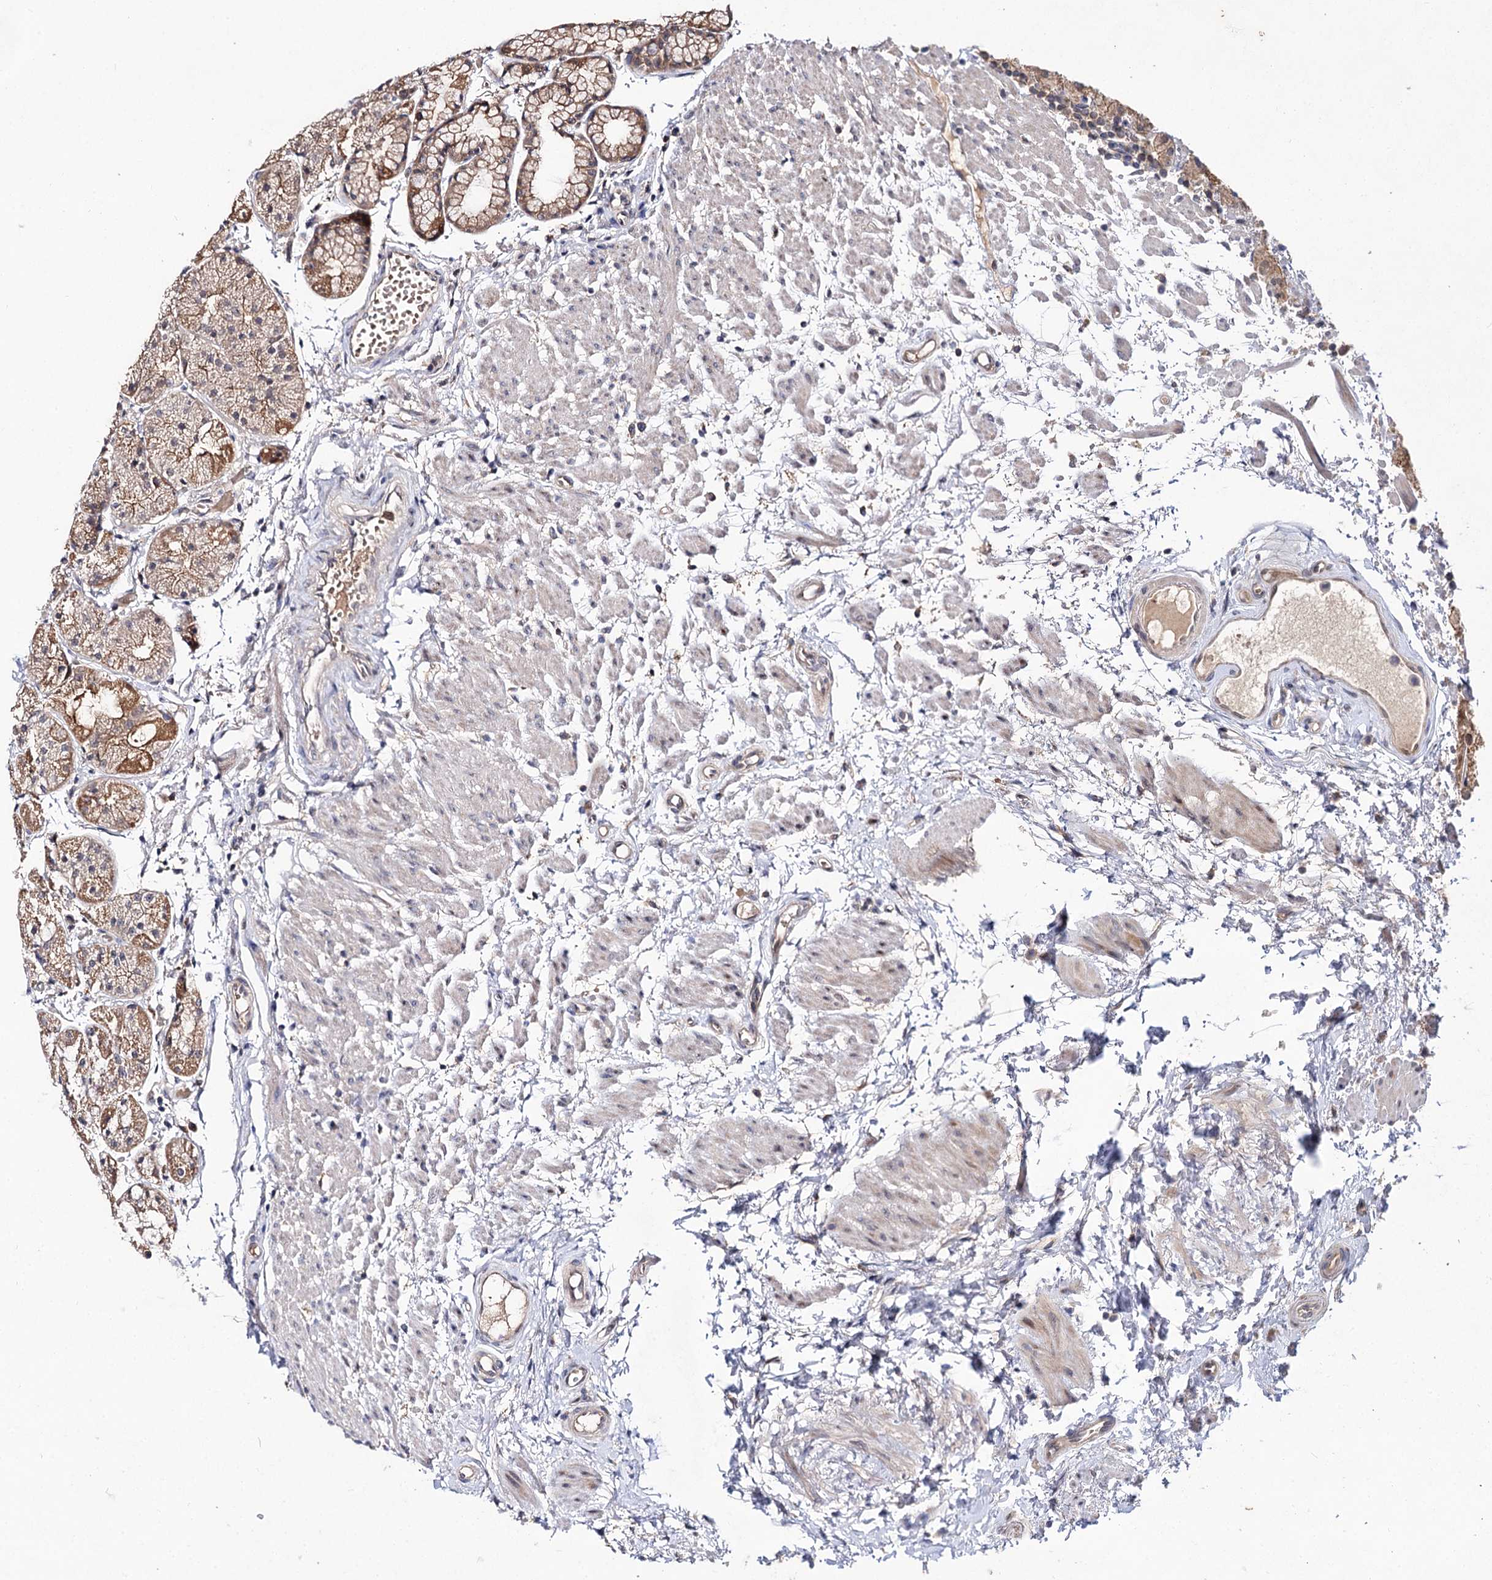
{"staining": {"intensity": "moderate", "quantity": "<25%", "location": "cytoplasmic/membranous"}, "tissue": "stomach", "cell_type": "Glandular cells", "image_type": "normal", "snomed": [{"axis": "morphology", "description": "Normal tissue, NOS"}, {"axis": "topography", "description": "Stomach, upper"}], "caption": "Moderate cytoplasmic/membranous expression for a protein is present in approximately <25% of glandular cells of normal stomach using immunohistochemistry.", "gene": "FBXW8", "patient": {"sex": "male", "age": 72}}